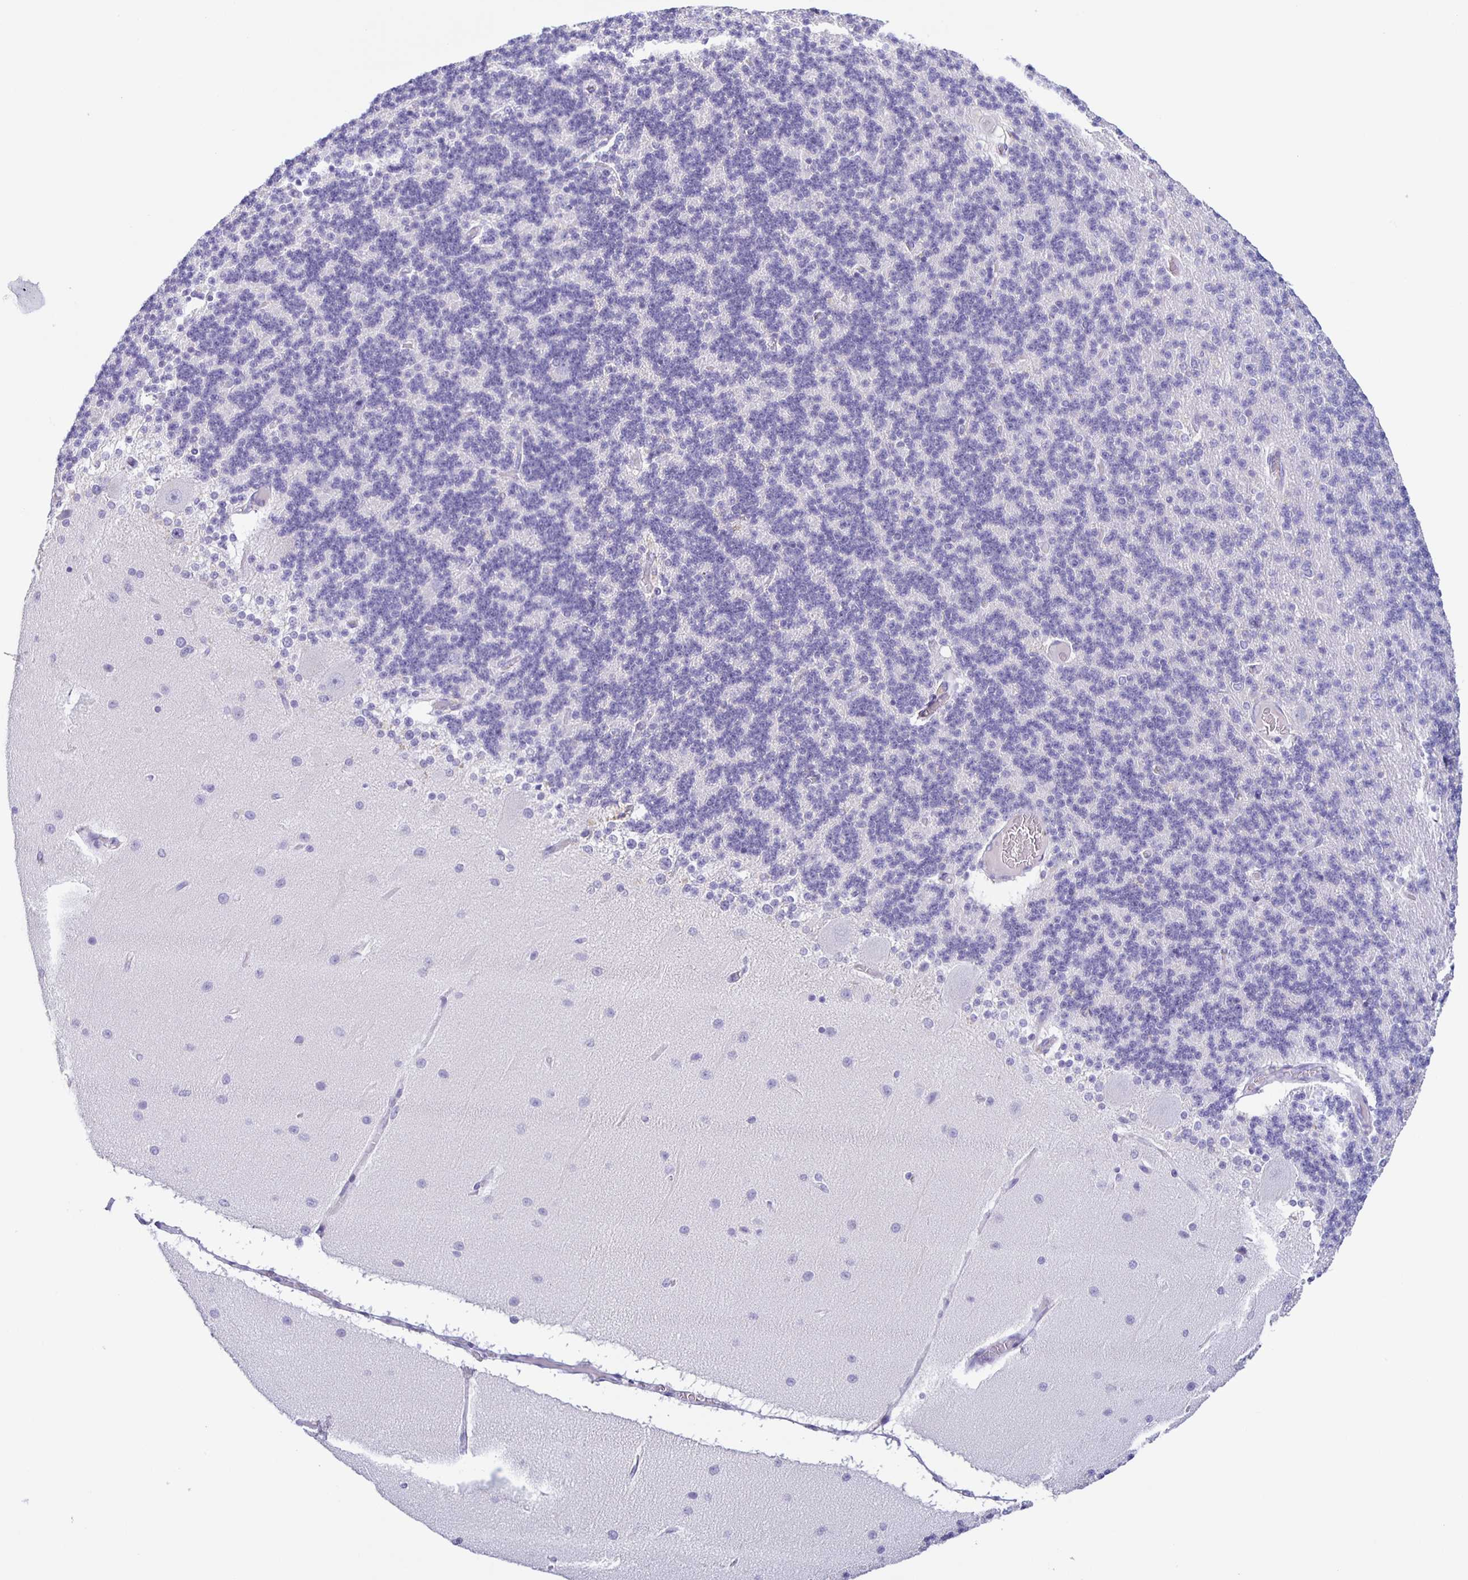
{"staining": {"intensity": "negative", "quantity": "none", "location": "none"}, "tissue": "cerebellum", "cell_type": "Cells in granular layer", "image_type": "normal", "snomed": [{"axis": "morphology", "description": "Normal tissue, NOS"}, {"axis": "topography", "description": "Cerebellum"}], "caption": "Cells in granular layer show no significant protein staining in unremarkable cerebellum. (DAB IHC with hematoxylin counter stain).", "gene": "TGIF2LX", "patient": {"sex": "female", "age": 54}}